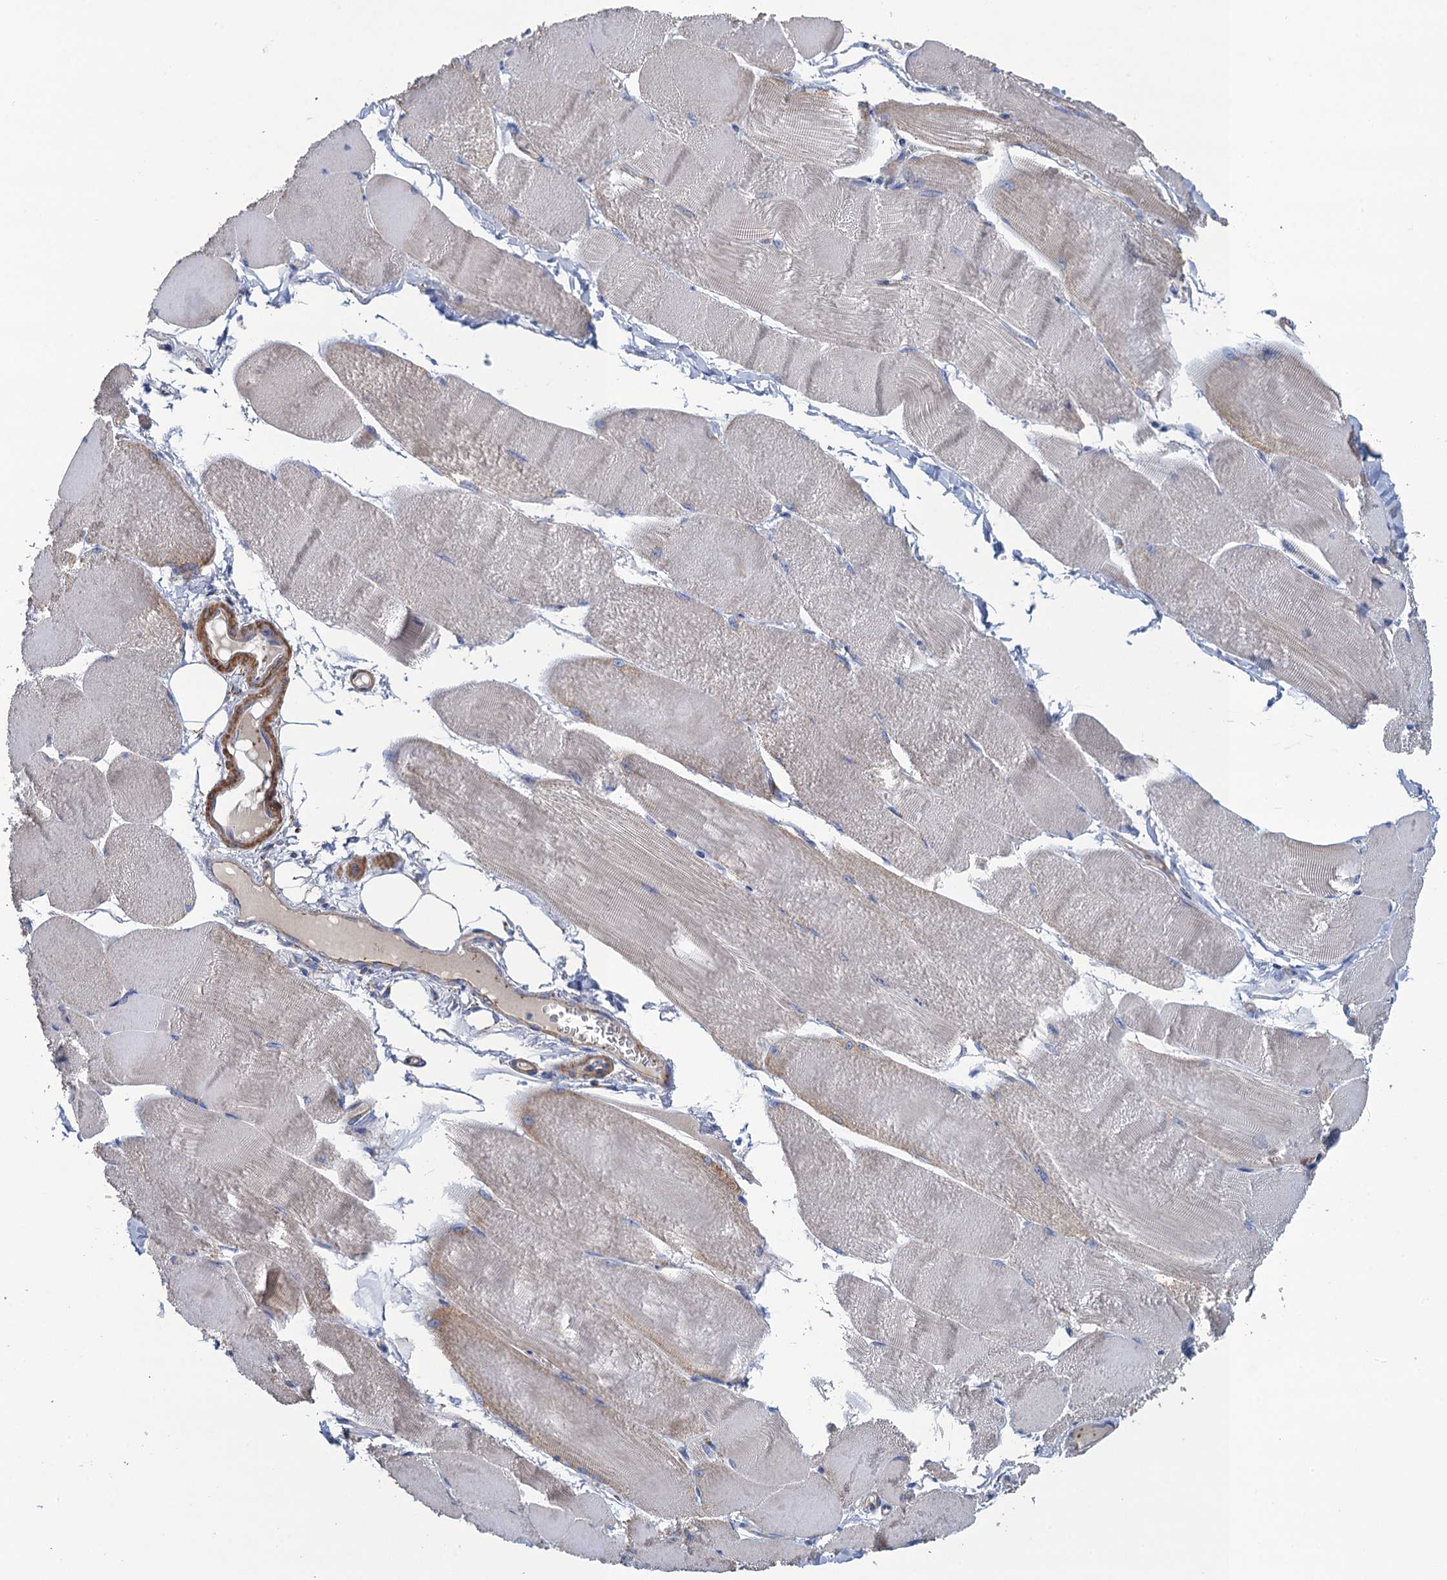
{"staining": {"intensity": "negative", "quantity": "none", "location": "none"}, "tissue": "skeletal muscle", "cell_type": "Myocytes", "image_type": "normal", "snomed": [{"axis": "morphology", "description": "Normal tissue, NOS"}, {"axis": "morphology", "description": "Basal cell carcinoma"}, {"axis": "topography", "description": "Skeletal muscle"}], "caption": "Human skeletal muscle stained for a protein using immunohistochemistry shows no positivity in myocytes.", "gene": "ENSG00000260643", "patient": {"sex": "female", "age": 64}}